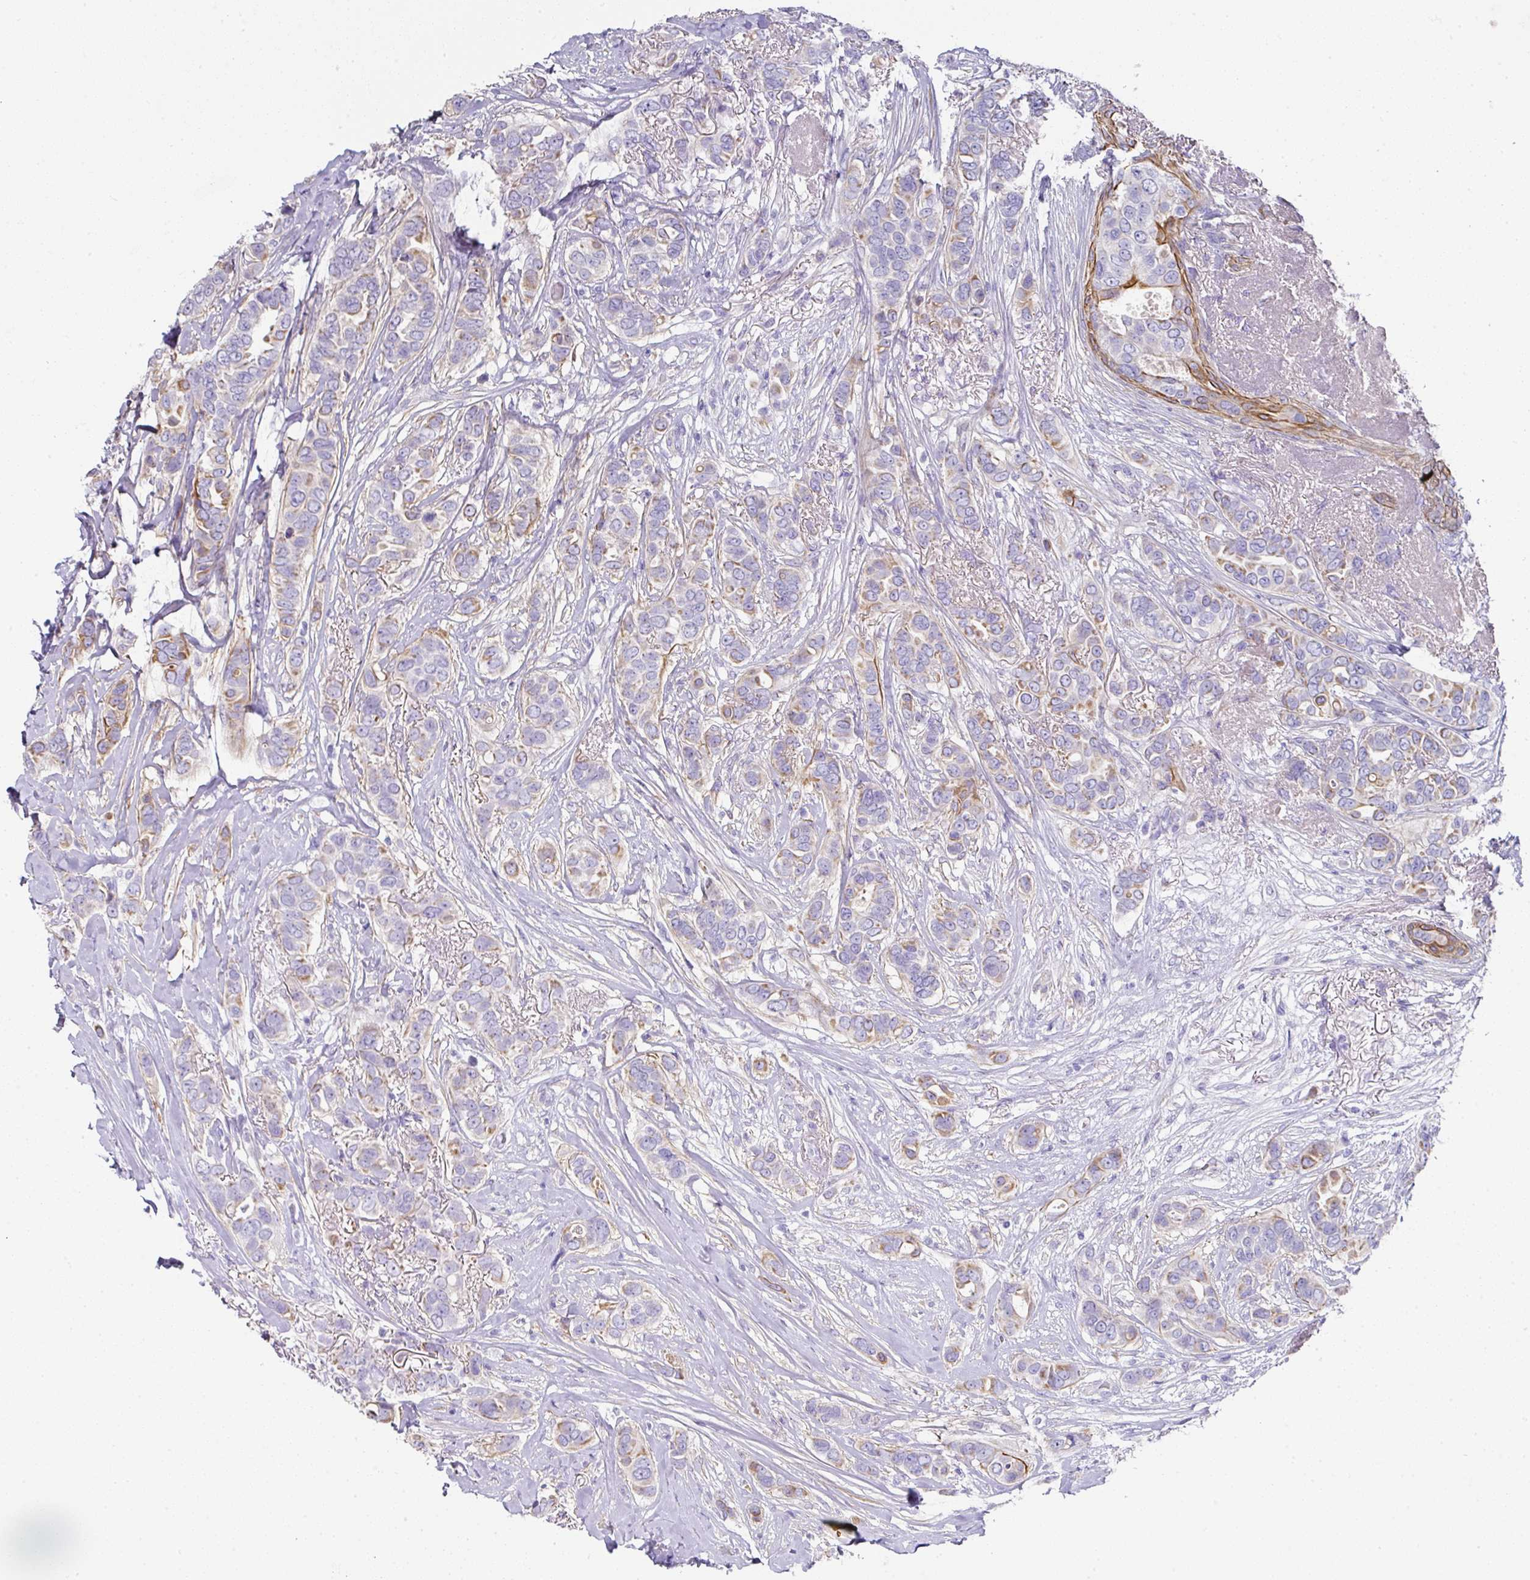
{"staining": {"intensity": "moderate", "quantity": "25%-75%", "location": "cytoplasmic/membranous"}, "tissue": "breast cancer", "cell_type": "Tumor cells", "image_type": "cancer", "snomed": [{"axis": "morphology", "description": "Lobular carcinoma"}, {"axis": "topography", "description": "Breast"}], "caption": "Breast cancer (lobular carcinoma) was stained to show a protein in brown. There is medium levels of moderate cytoplasmic/membranous staining in about 25%-75% of tumor cells.", "gene": "TARM1", "patient": {"sex": "female", "age": 51}}